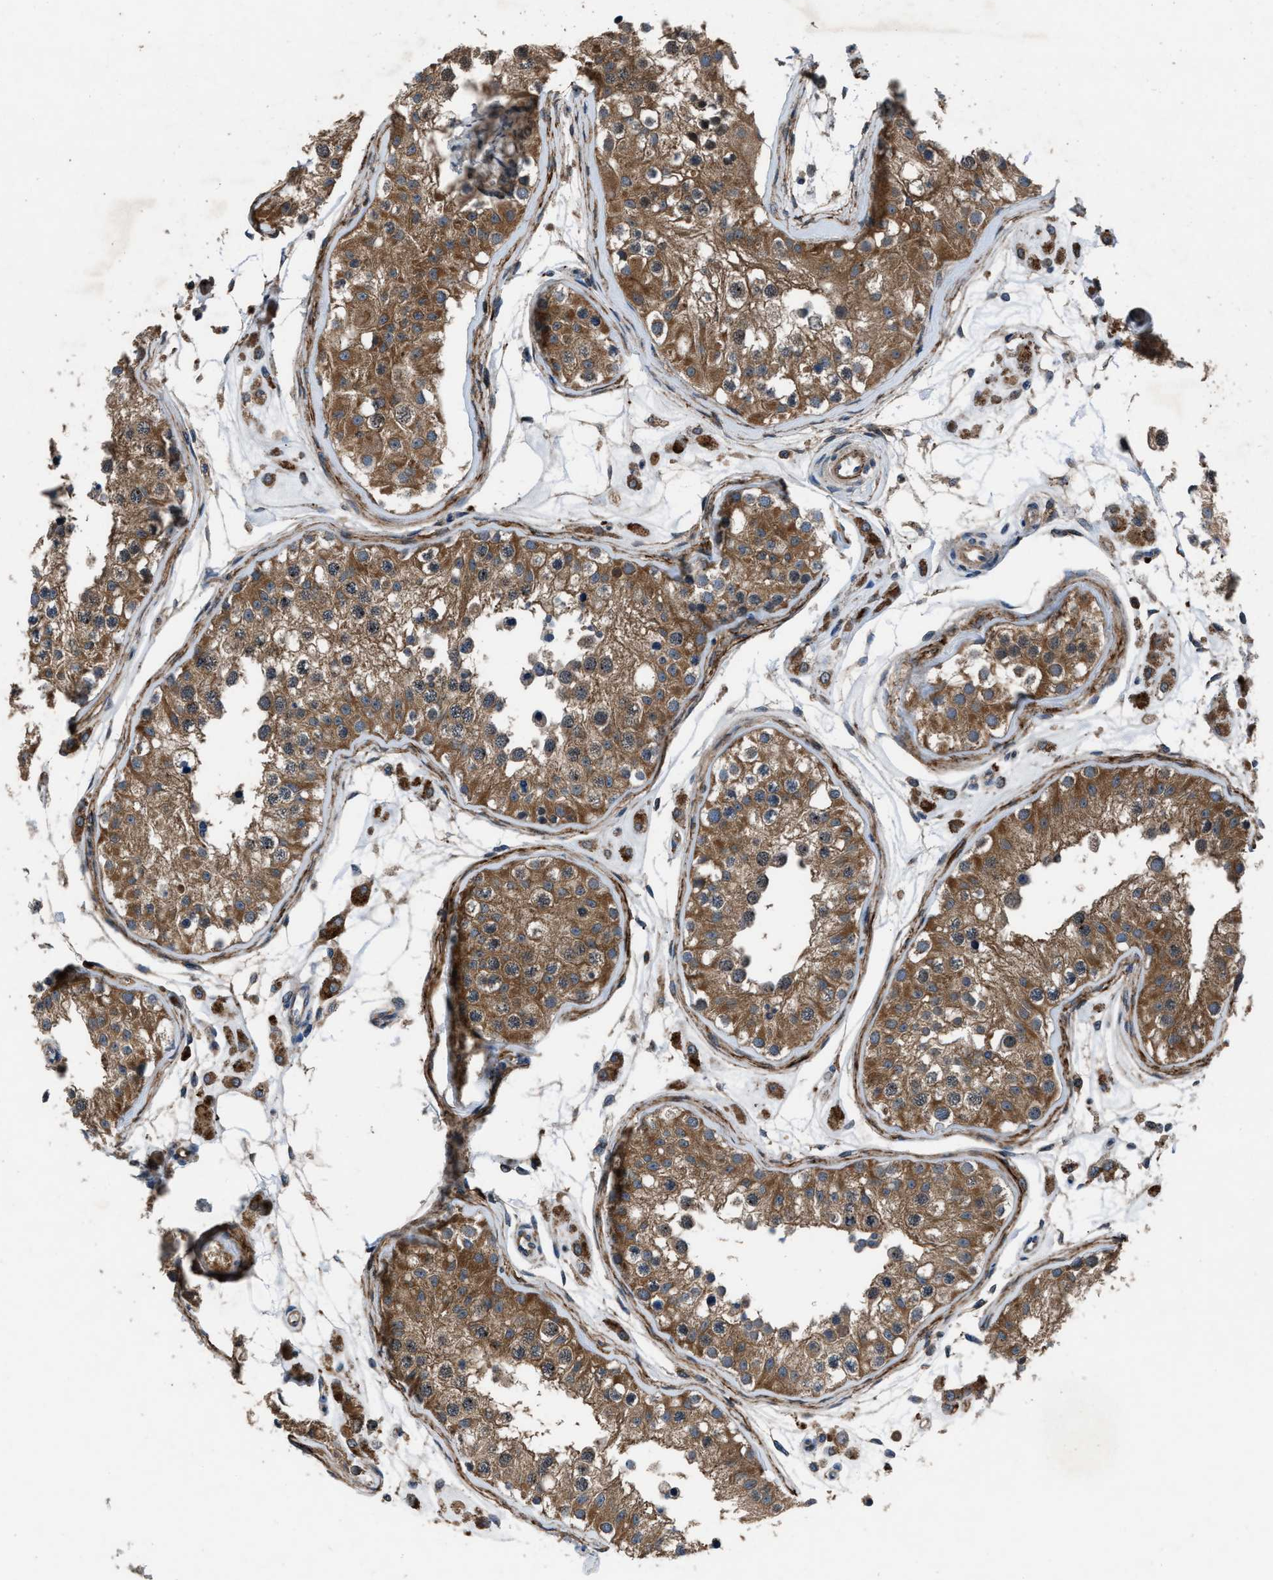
{"staining": {"intensity": "moderate", "quantity": ">75%", "location": "cytoplasmic/membranous,nuclear"}, "tissue": "testis", "cell_type": "Cells in seminiferous ducts", "image_type": "normal", "snomed": [{"axis": "morphology", "description": "Normal tissue, NOS"}, {"axis": "morphology", "description": "Adenocarcinoma, metastatic, NOS"}, {"axis": "topography", "description": "Testis"}], "caption": "Brown immunohistochemical staining in normal human testis displays moderate cytoplasmic/membranous,nuclear expression in about >75% of cells in seminiferous ducts.", "gene": "USP25", "patient": {"sex": "male", "age": 26}}